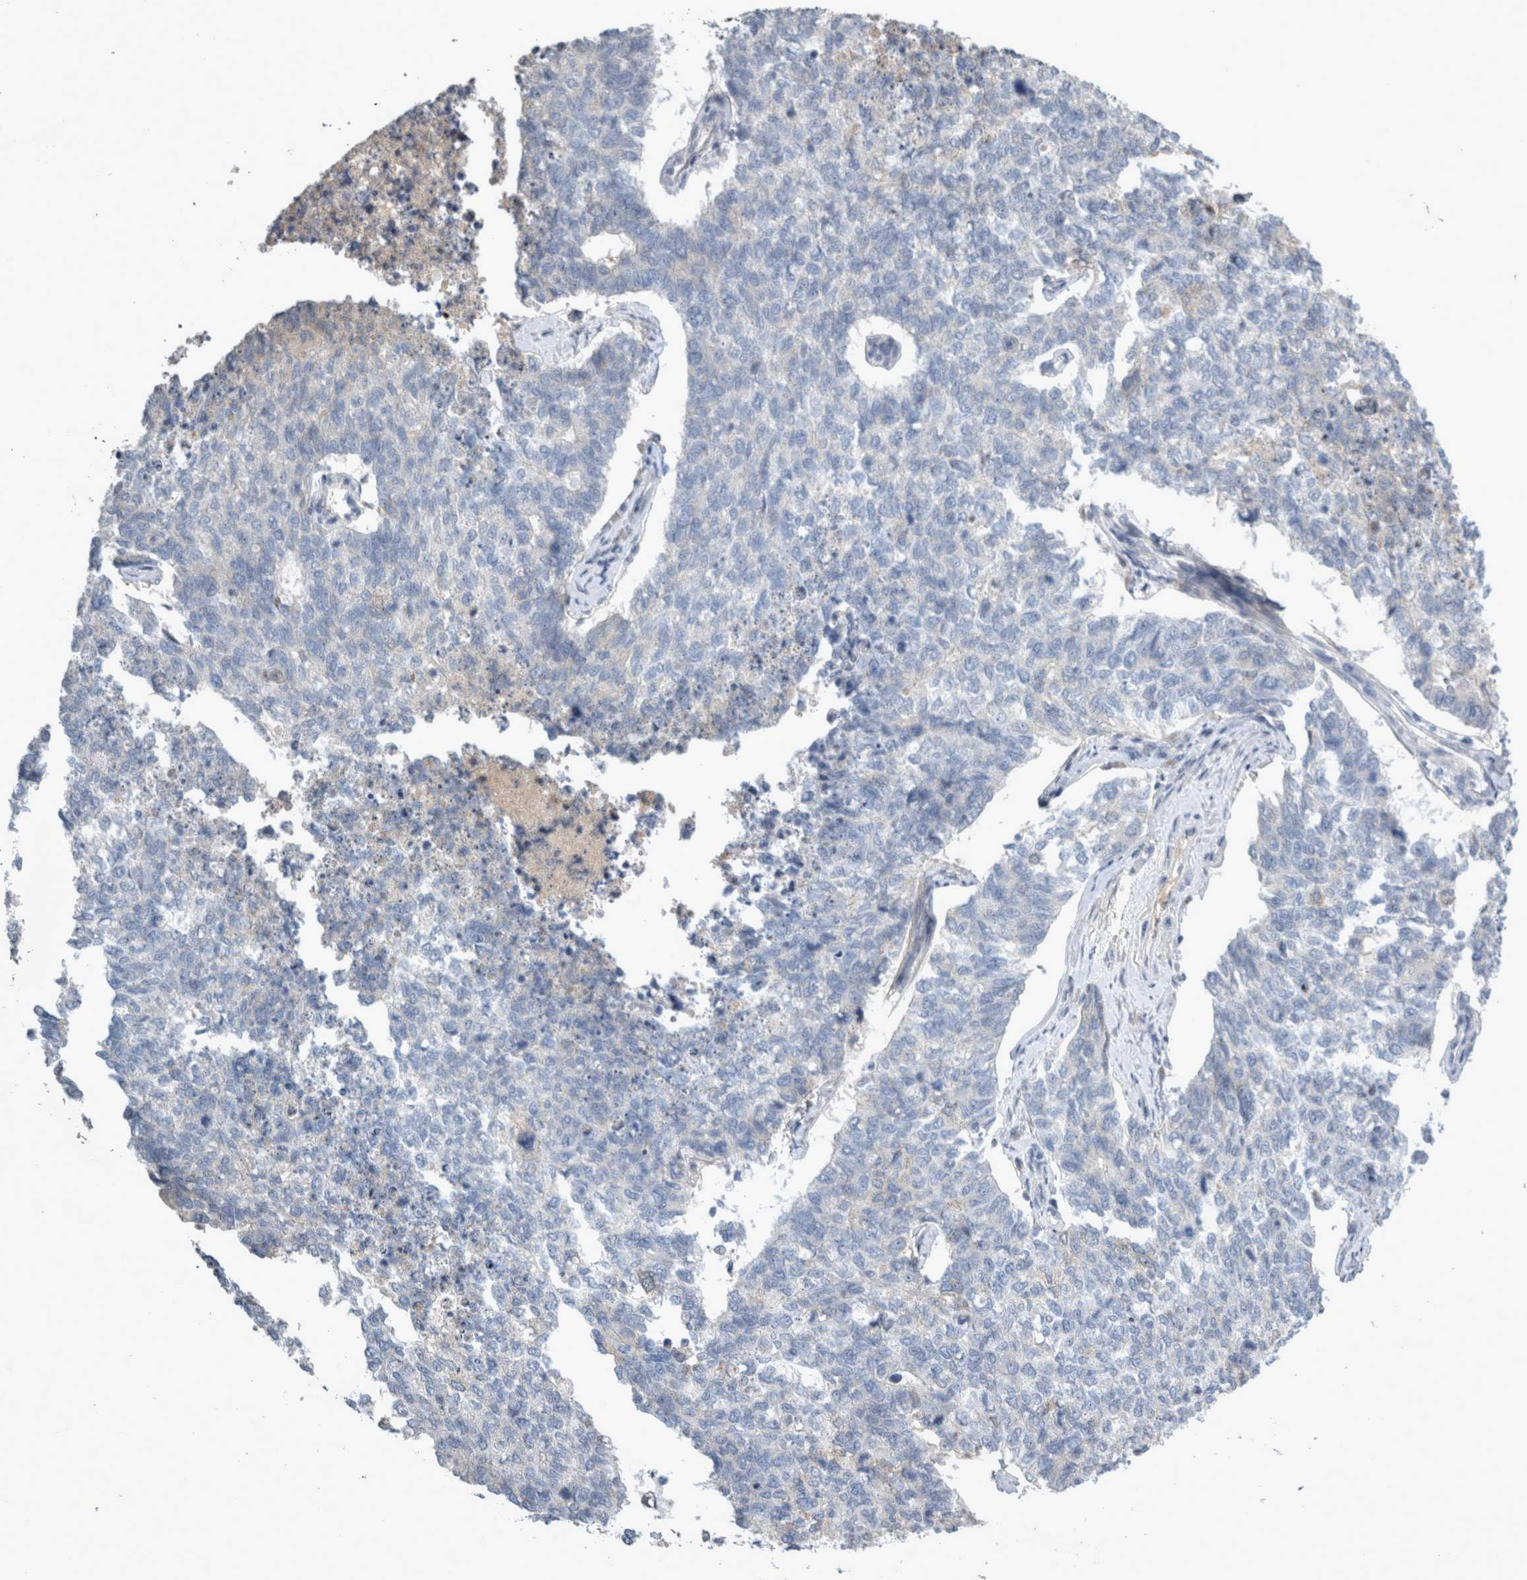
{"staining": {"intensity": "negative", "quantity": "none", "location": "none"}, "tissue": "cervical cancer", "cell_type": "Tumor cells", "image_type": "cancer", "snomed": [{"axis": "morphology", "description": "Squamous cell carcinoma, NOS"}, {"axis": "topography", "description": "Cervix"}], "caption": "Tumor cells are negative for brown protein staining in cervical cancer. (DAB IHC visualized using brightfield microscopy, high magnification).", "gene": "SLC22A11", "patient": {"sex": "female", "age": 63}}